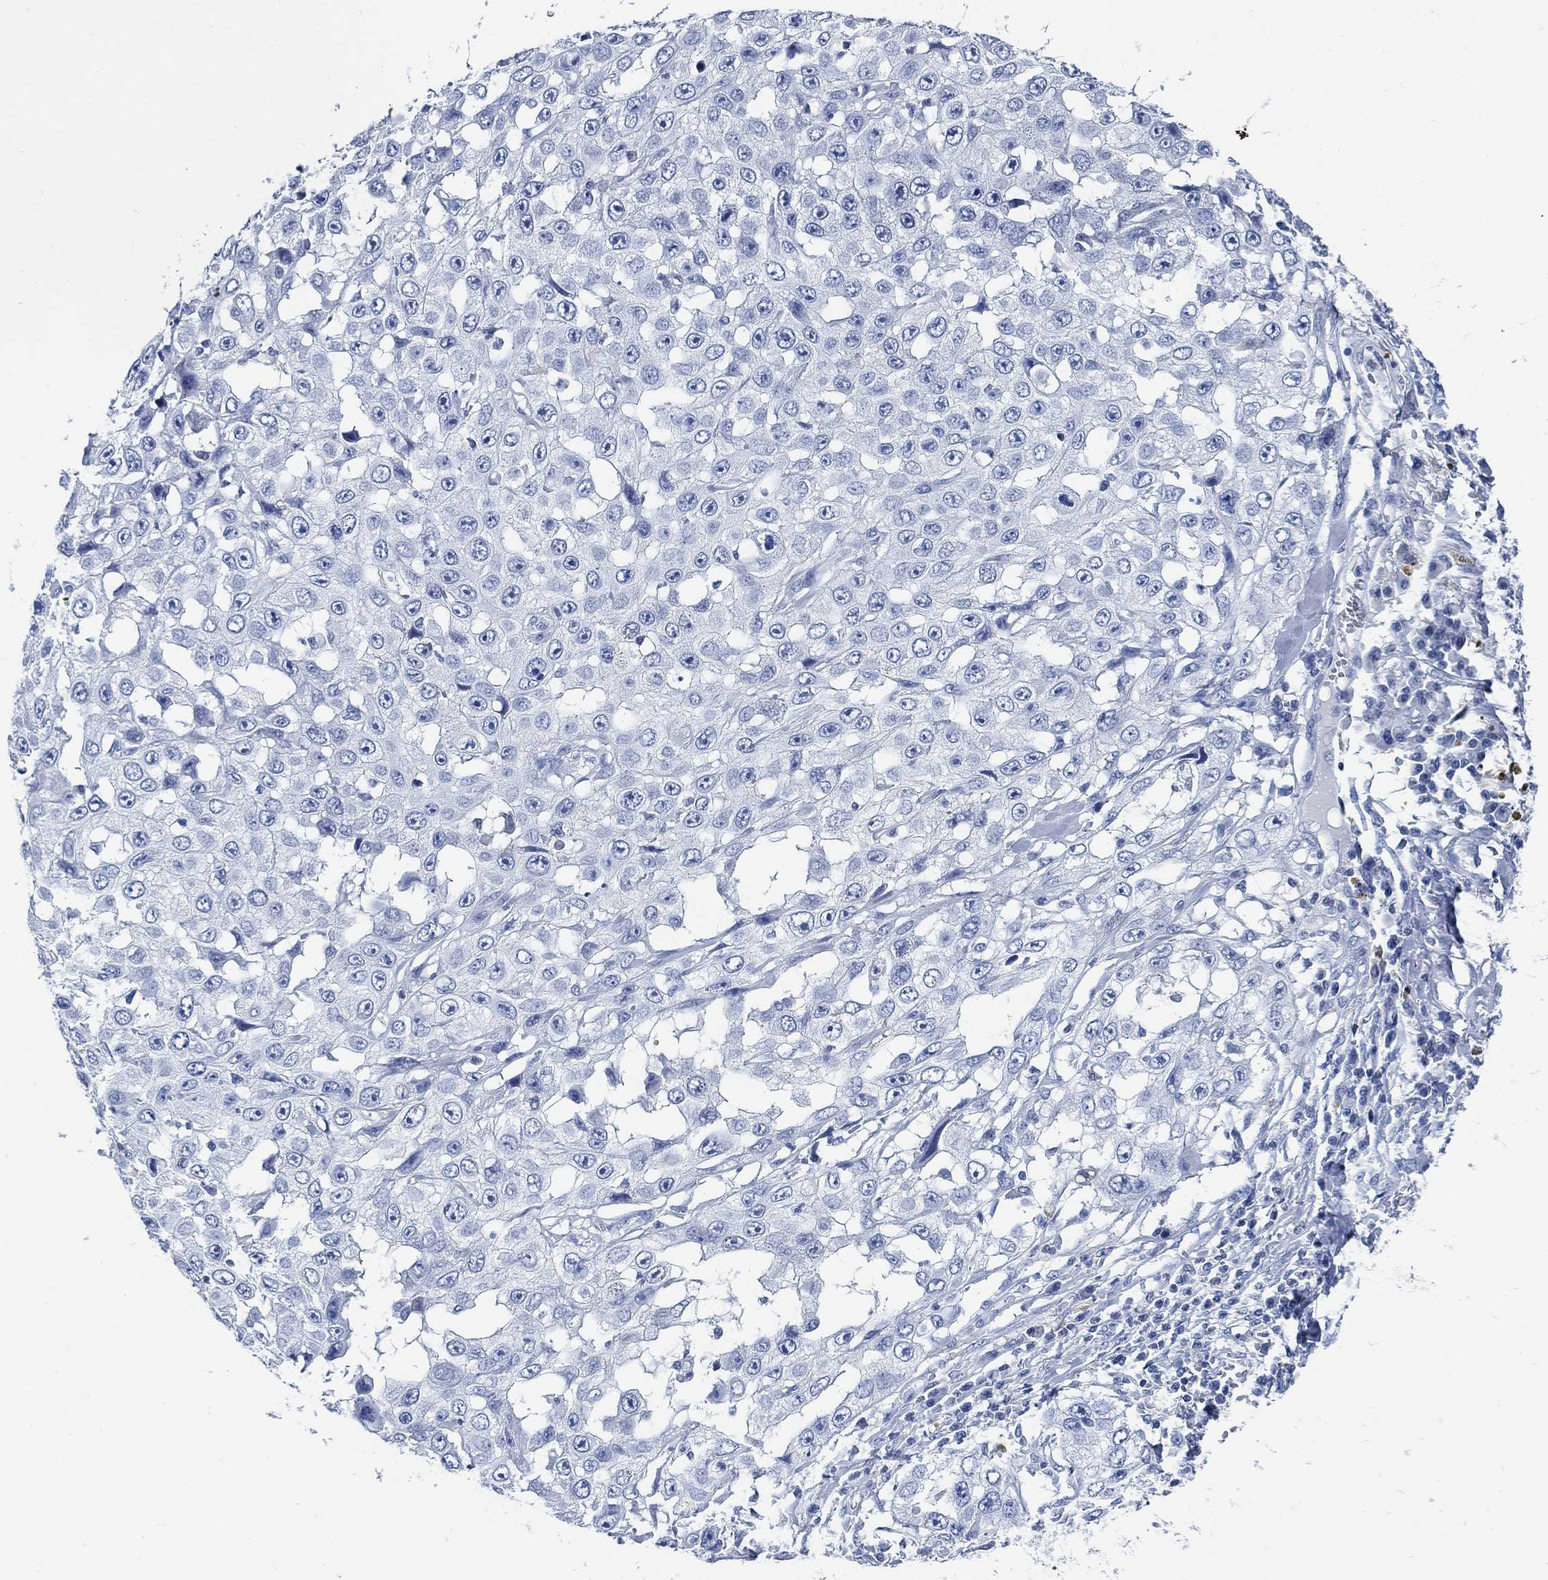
{"staining": {"intensity": "negative", "quantity": "none", "location": "none"}, "tissue": "skin cancer", "cell_type": "Tumor cells", "image_type": "cancer", "snomed": [{"axis": "morphology", "description": "Squamous cell carcinoma, NOS"}, {"axis": "topography", "description": "Skin"}], "caption": "Immunohistochemistry (IHC) photomicrograph of human skin cancer stained for a protein (brown), which displays no staining in tumor cells.", "gene": "SLC45A1", "patient": {"sex": "male", "age": 82}}